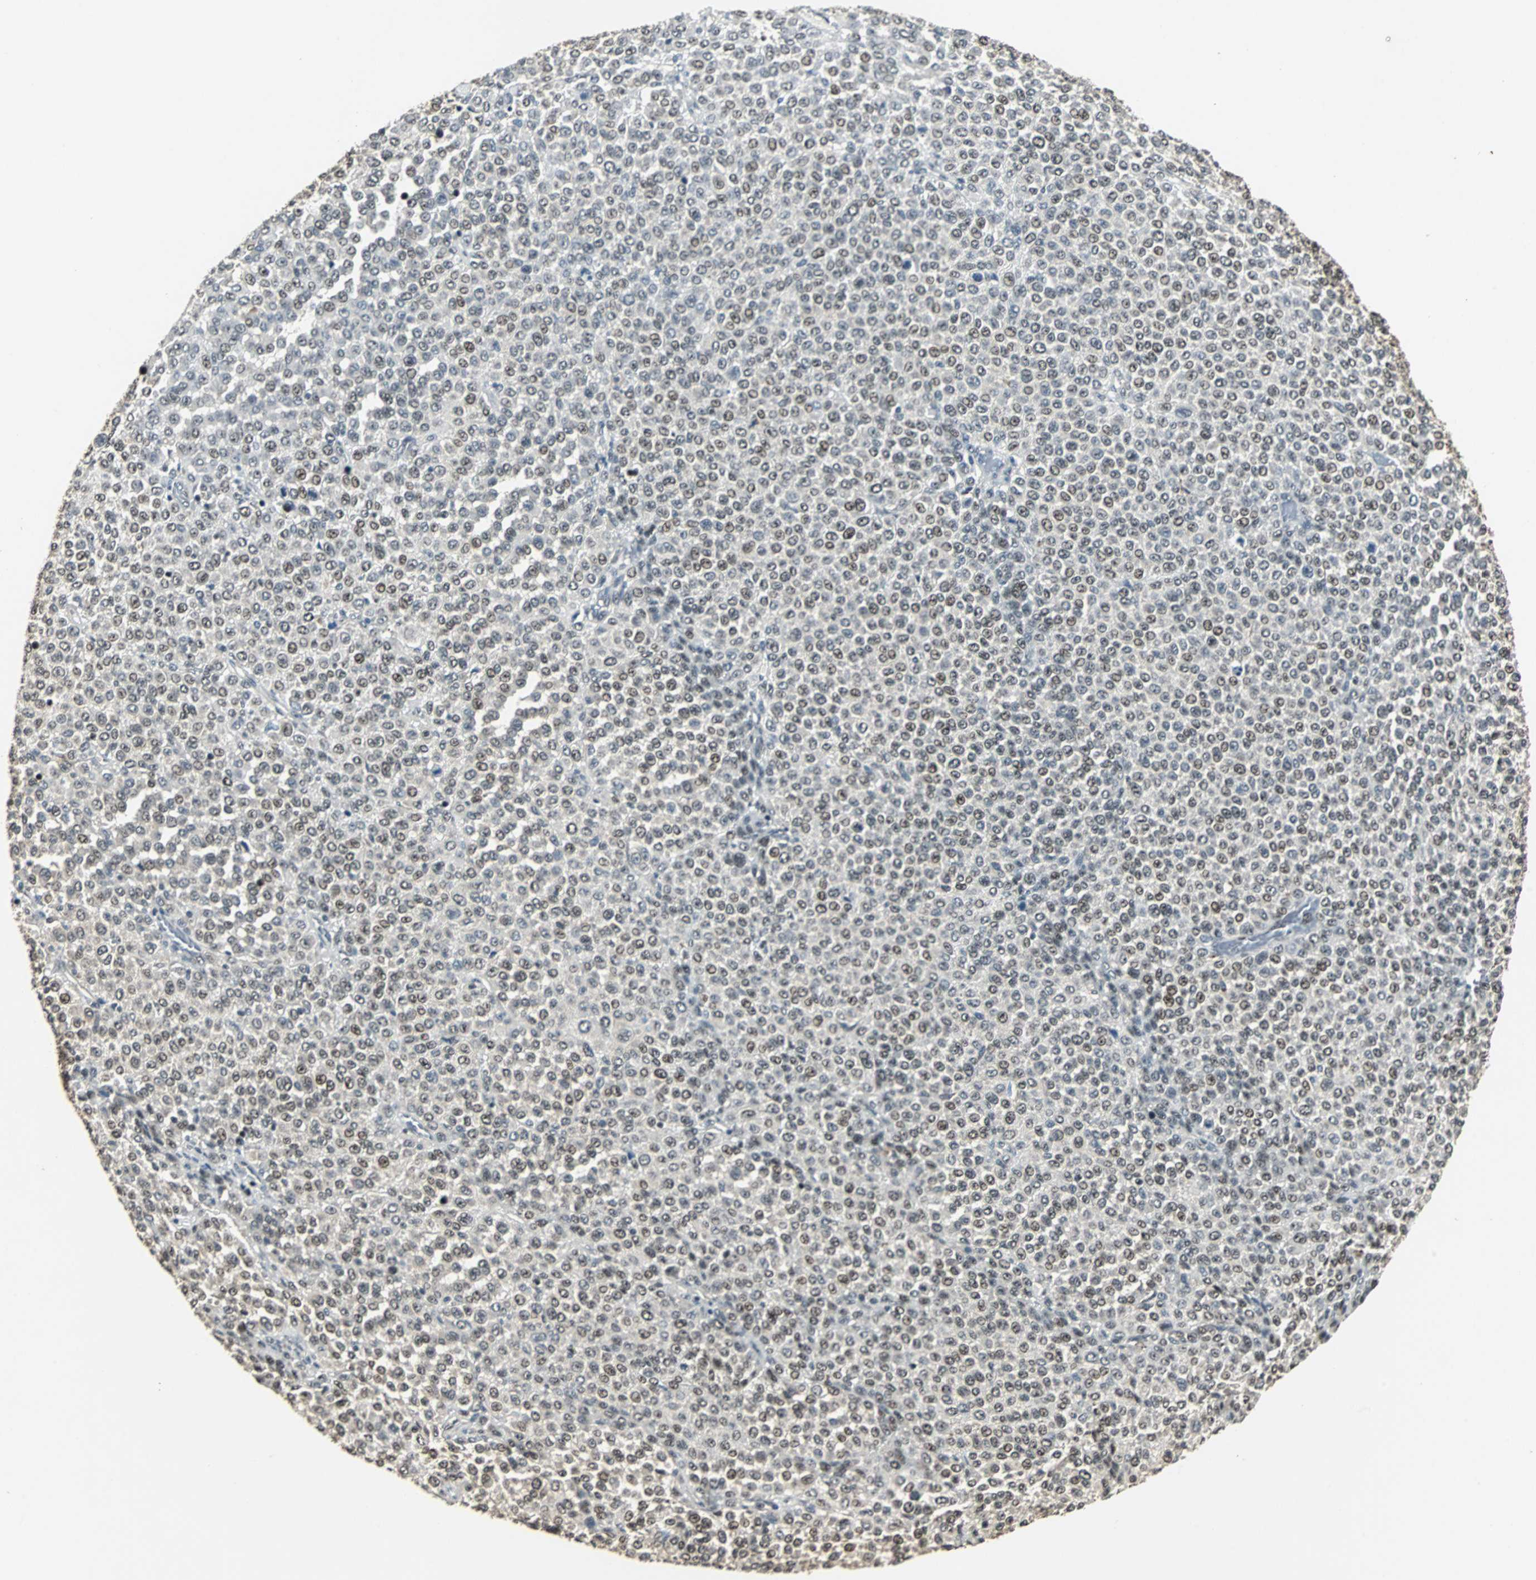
{"staining": {"intensity": "moderate", "quantity": "25%-75%", "location": "nuclear"}, "tissue": "melanoma", "cell_type": "Tumor cells", "image_type": "cancer", "snomed": [{"axis": "morphology", "description": "Malignant melanoma, Metastatic site"}, {"axis": "topography", "description": "Pancreas"}], "caption": "A medium amount of moderate nuclear positivity is present in about 25%-75% of tumor cells in malignant melanoma (metastatic site) tissue.", "gene": "MED4", "patient": {"sex": "female", "age": 30}}